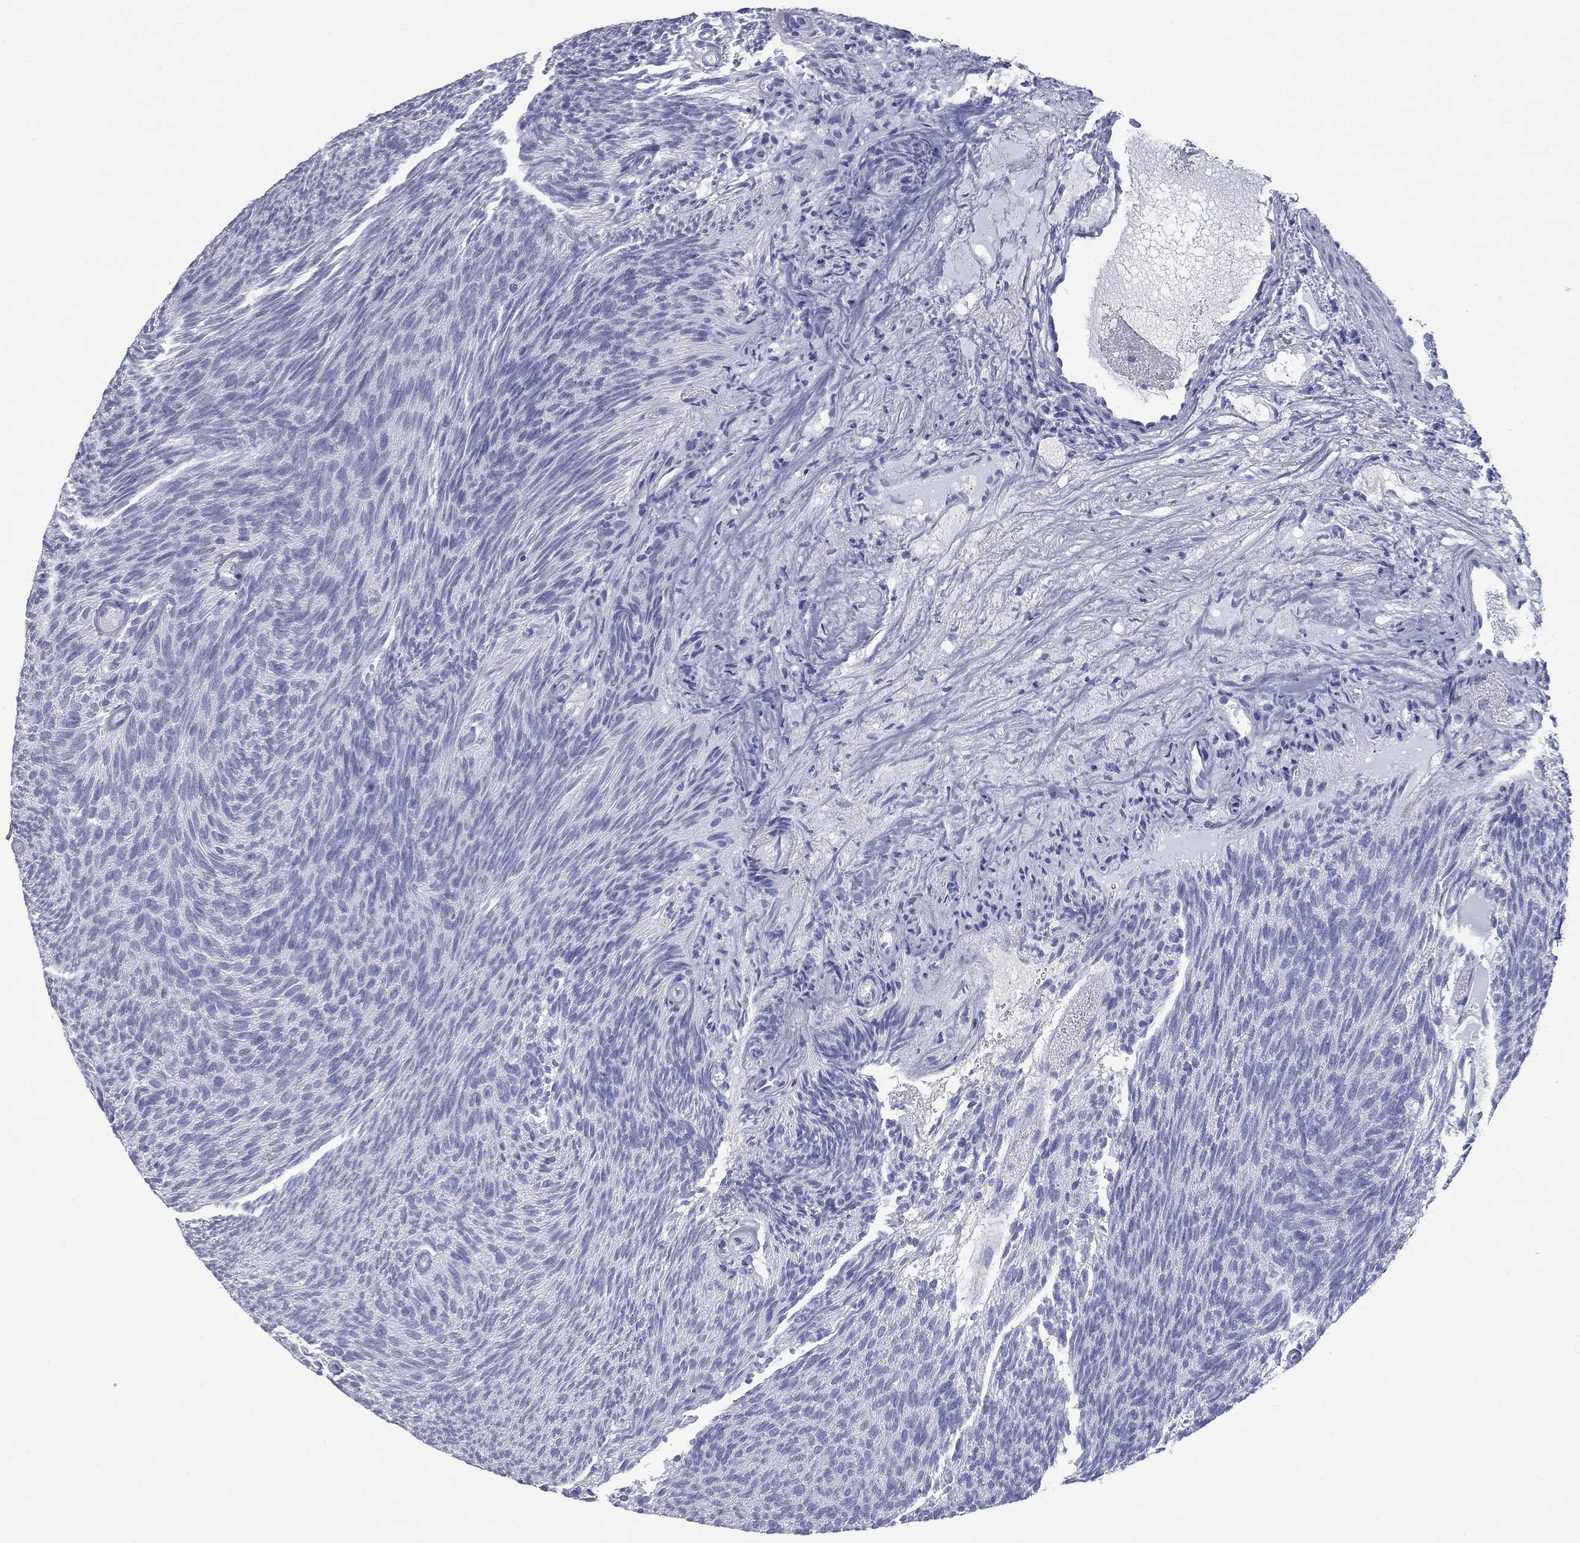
{"staining": {"intensity": "negative", "quantity": "none", "location": "none"}, "tissue": "urothelial cancer", "cell_type": "Tumor cells", "image_type": "cancer", "snomed": [{"axis": "morphology", "description": "Urothelial carcinoma, Low grade"}, {"axis": "topography", "description": "Urinary bladder"}], "caption": "Protein analysis of low-grade urothelial carcinoma exhibits no significant staining in tumor cells. The staining was performed using DAB (3,3'-diaminobenzidine) to visualize the protein expression in brown, while the nuclei were stained in blue with hematoxylin (Magnification: 20x).", "gene": "KIRREL2", "patient": {"sex": "male", "age": 77}}